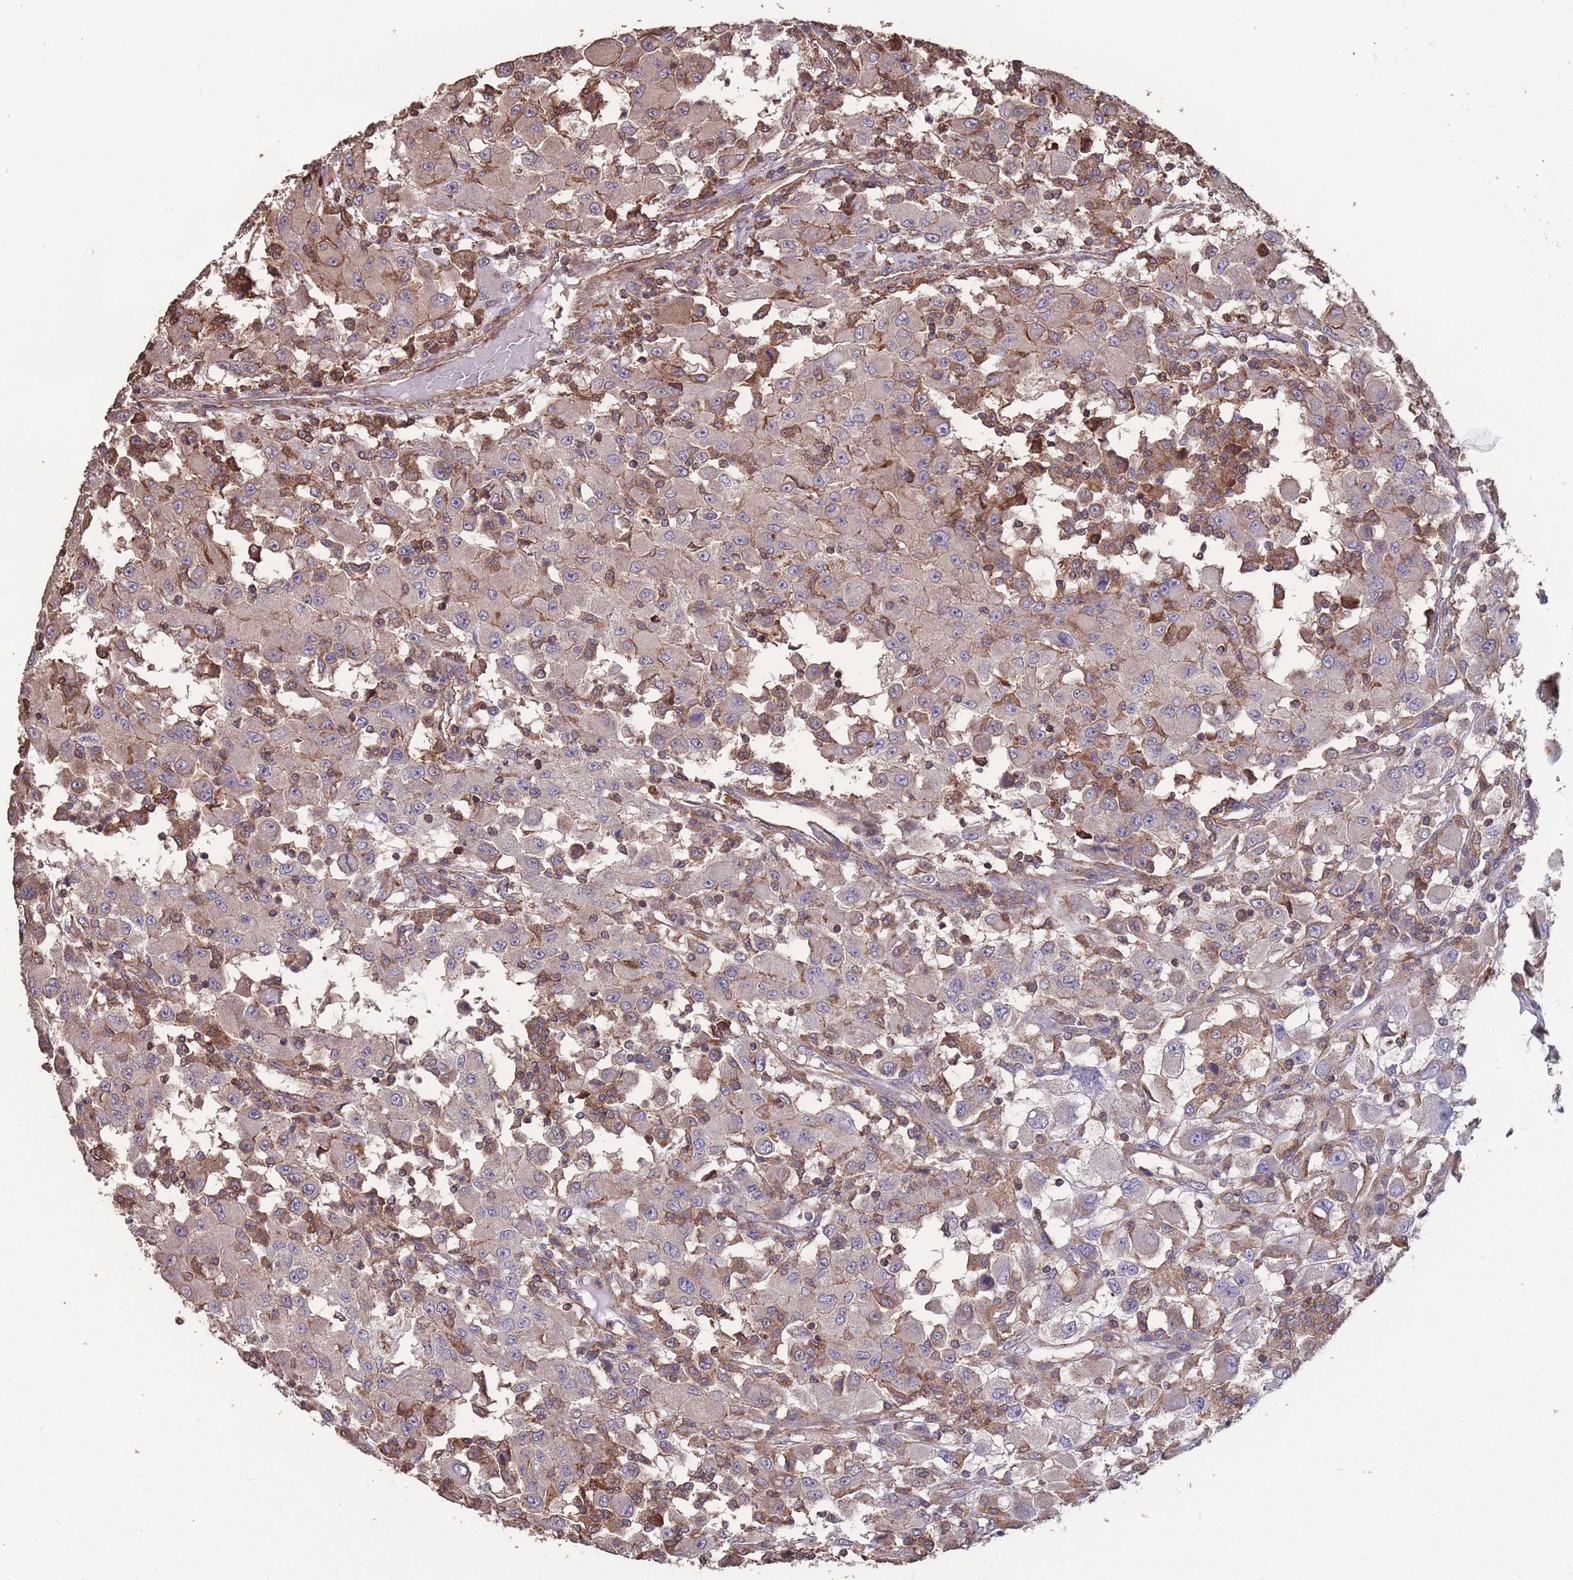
{"staining": {"intensity": "negative", "quantity": "none", "location": "none"}, "tissue": "renal cancer", "cell_type": "Tumor cells", "image_type": "cancer", "snomed": [{"axis": "morphology", "description": "Adenocarcinoma, NOS"}, {"axis": "topography", "description": "Kidney"}], "caption": "Human renal cancer stained for a protein using immunohistochemistry (IHC) exhibits no expression in tumor cells.", "gene": "NUDT21", "patient": {"sex": "female", "age": 67}}